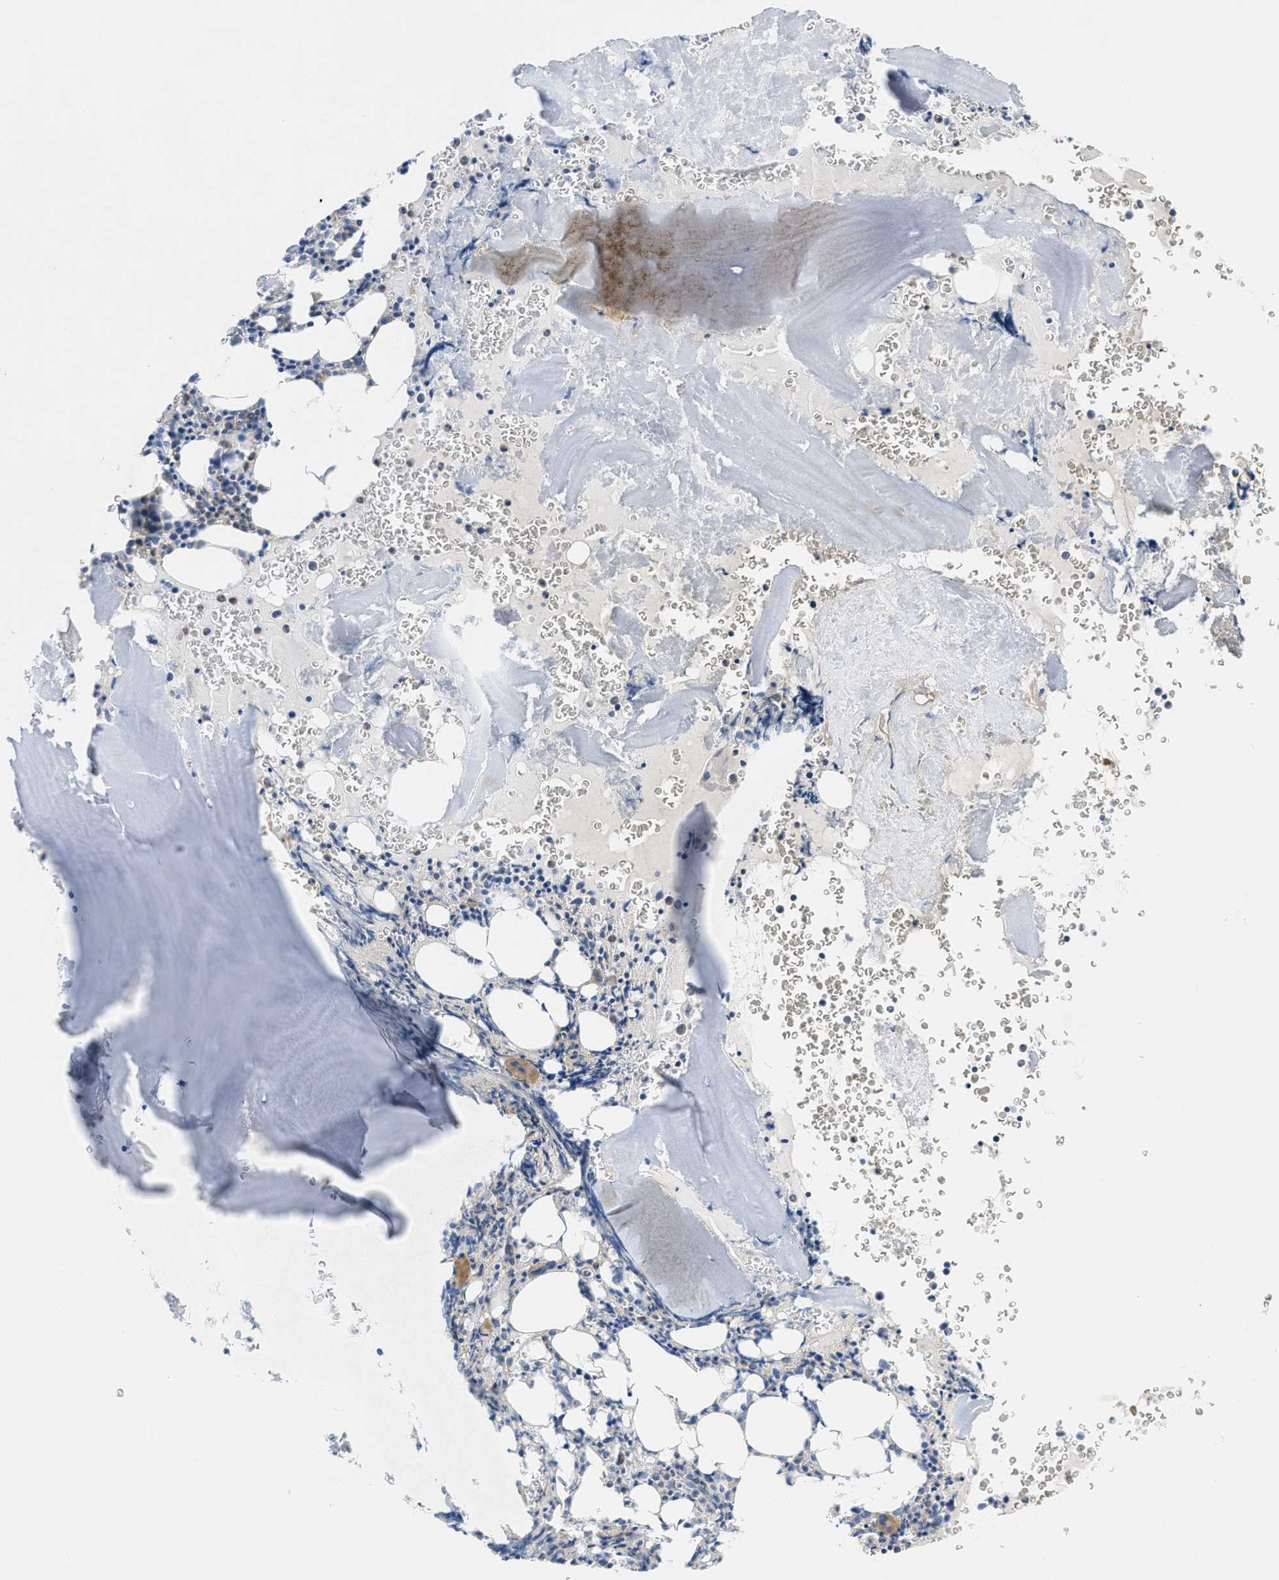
{"staining": {"intensity": "negative", "quantity": "none", "location": "none"}, "tissue": "bone marrow", "cell_type": "Hematopoietic cells", "image_type": "normal", "snomed": [{"axis": "morphology", "description": "Normal tissue, NOS"}, {"axis": "morphology", "description": "Inflammation, NOS"}, {"axis": "topography", "description": "Bone marrow"}], "caption": "This histopathology image is of normal bone marrow stained with IHC to label a protein in brown with the nuclei are counter-stained blue. There is no expression in hematopoietic cells.", "gene": "ORAI1", "patient": {"sex": "male", "age": 22}}